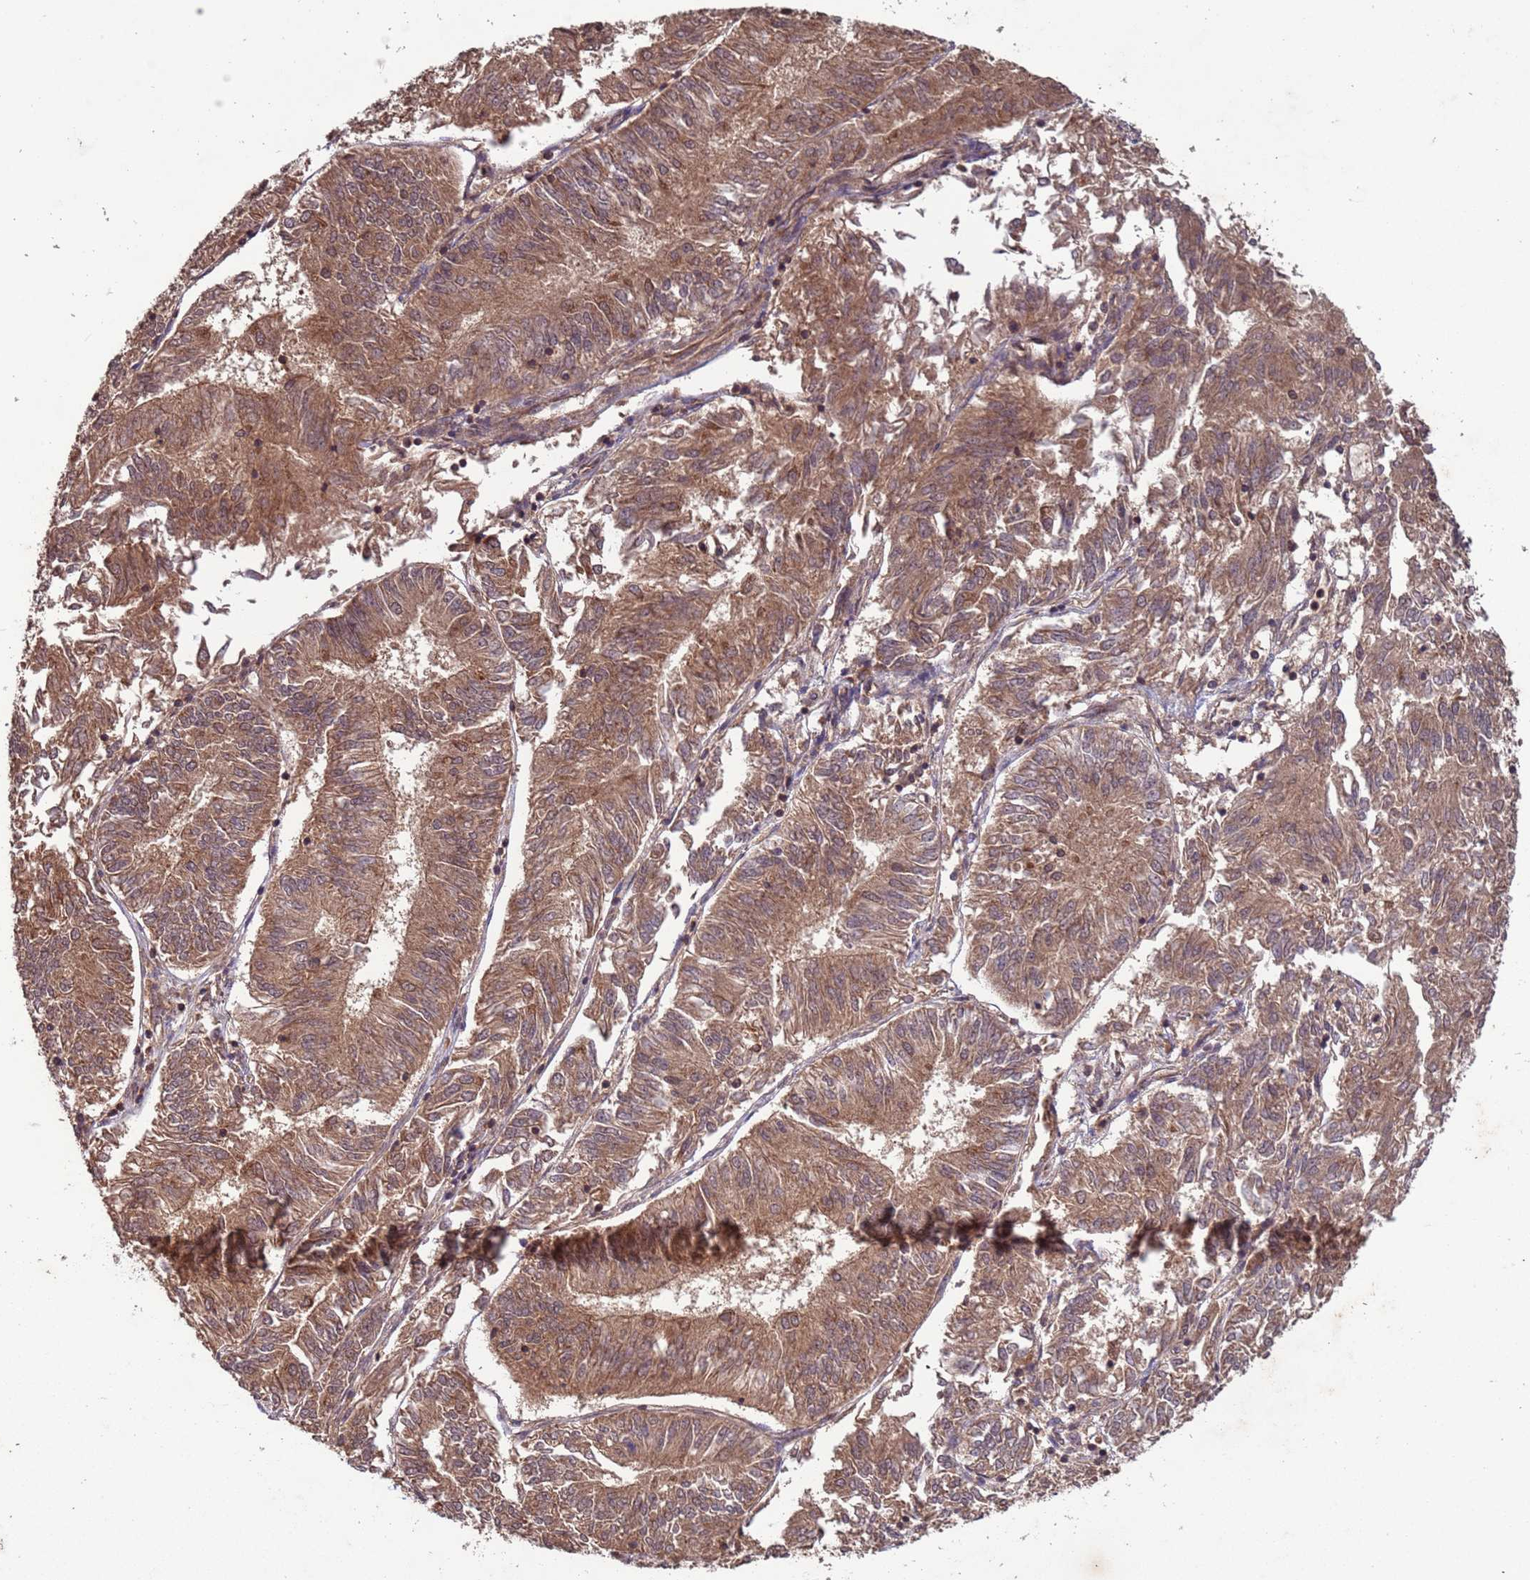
{"staining": {"intensity": "moderate", "quantity": ">75%", "location": "cytoplasmic/membranous"}, "tissue": "endometrial cancer", "cell_type": "Tumor cells", "image_type": "cancer", "snomed": [{"axis": "morphology", "description": "Adenocarcinoma, NOS"}, {"axis": "topography", "description": "Endometrium"}], "caption": "Protein expression analysis of human endometrial cancer reveals moderate cytoplasmic/membranous positivity in about >75% of tumor cells.", "gene": "ERI1", "patient": {"sex": "female", "age": 58}}